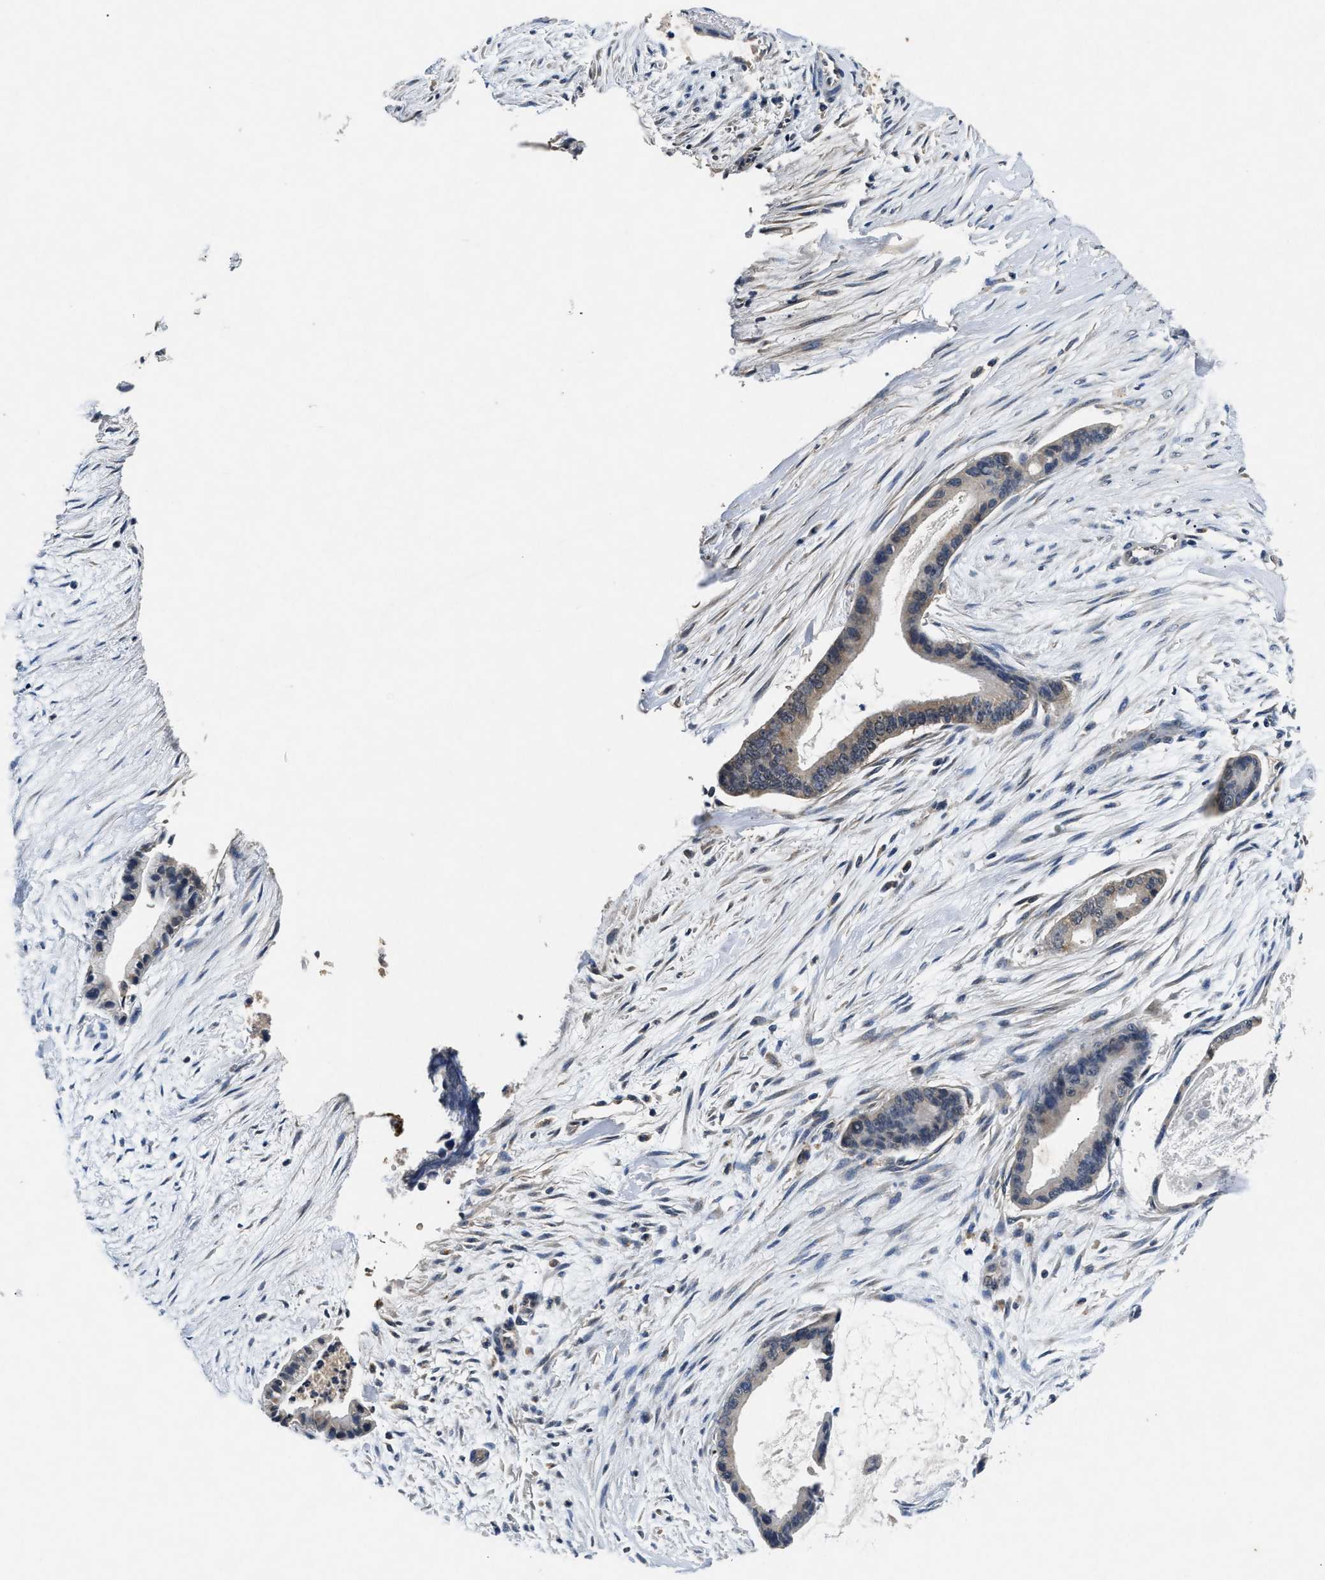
{"staining": {"intensity": "weak", "quantity": "<25%", "location": "cytoplasmic/membranous"}, "tissue": "liver cancer", "cell_type": "Tumor cells", "image_type": "cancer", "snomed": [{"axis": "morphology", "description": "Cholangiocarcinoma"}, {"axis": "topography", "description": "Liver"}], "caption": "High magnification brightfield microscopy of liver cancer stained with DAB (3,3'-diaminobenzidine) (brown) and counterstained with hematoxylin (blue): tumor cells show no significant staining. (DAB (3,3'-diaminobenzidine) immunohistochemistry (IHC), high magnification).", "gene": "PDAP1", "patient": {"sex": "female", "age": 55}}